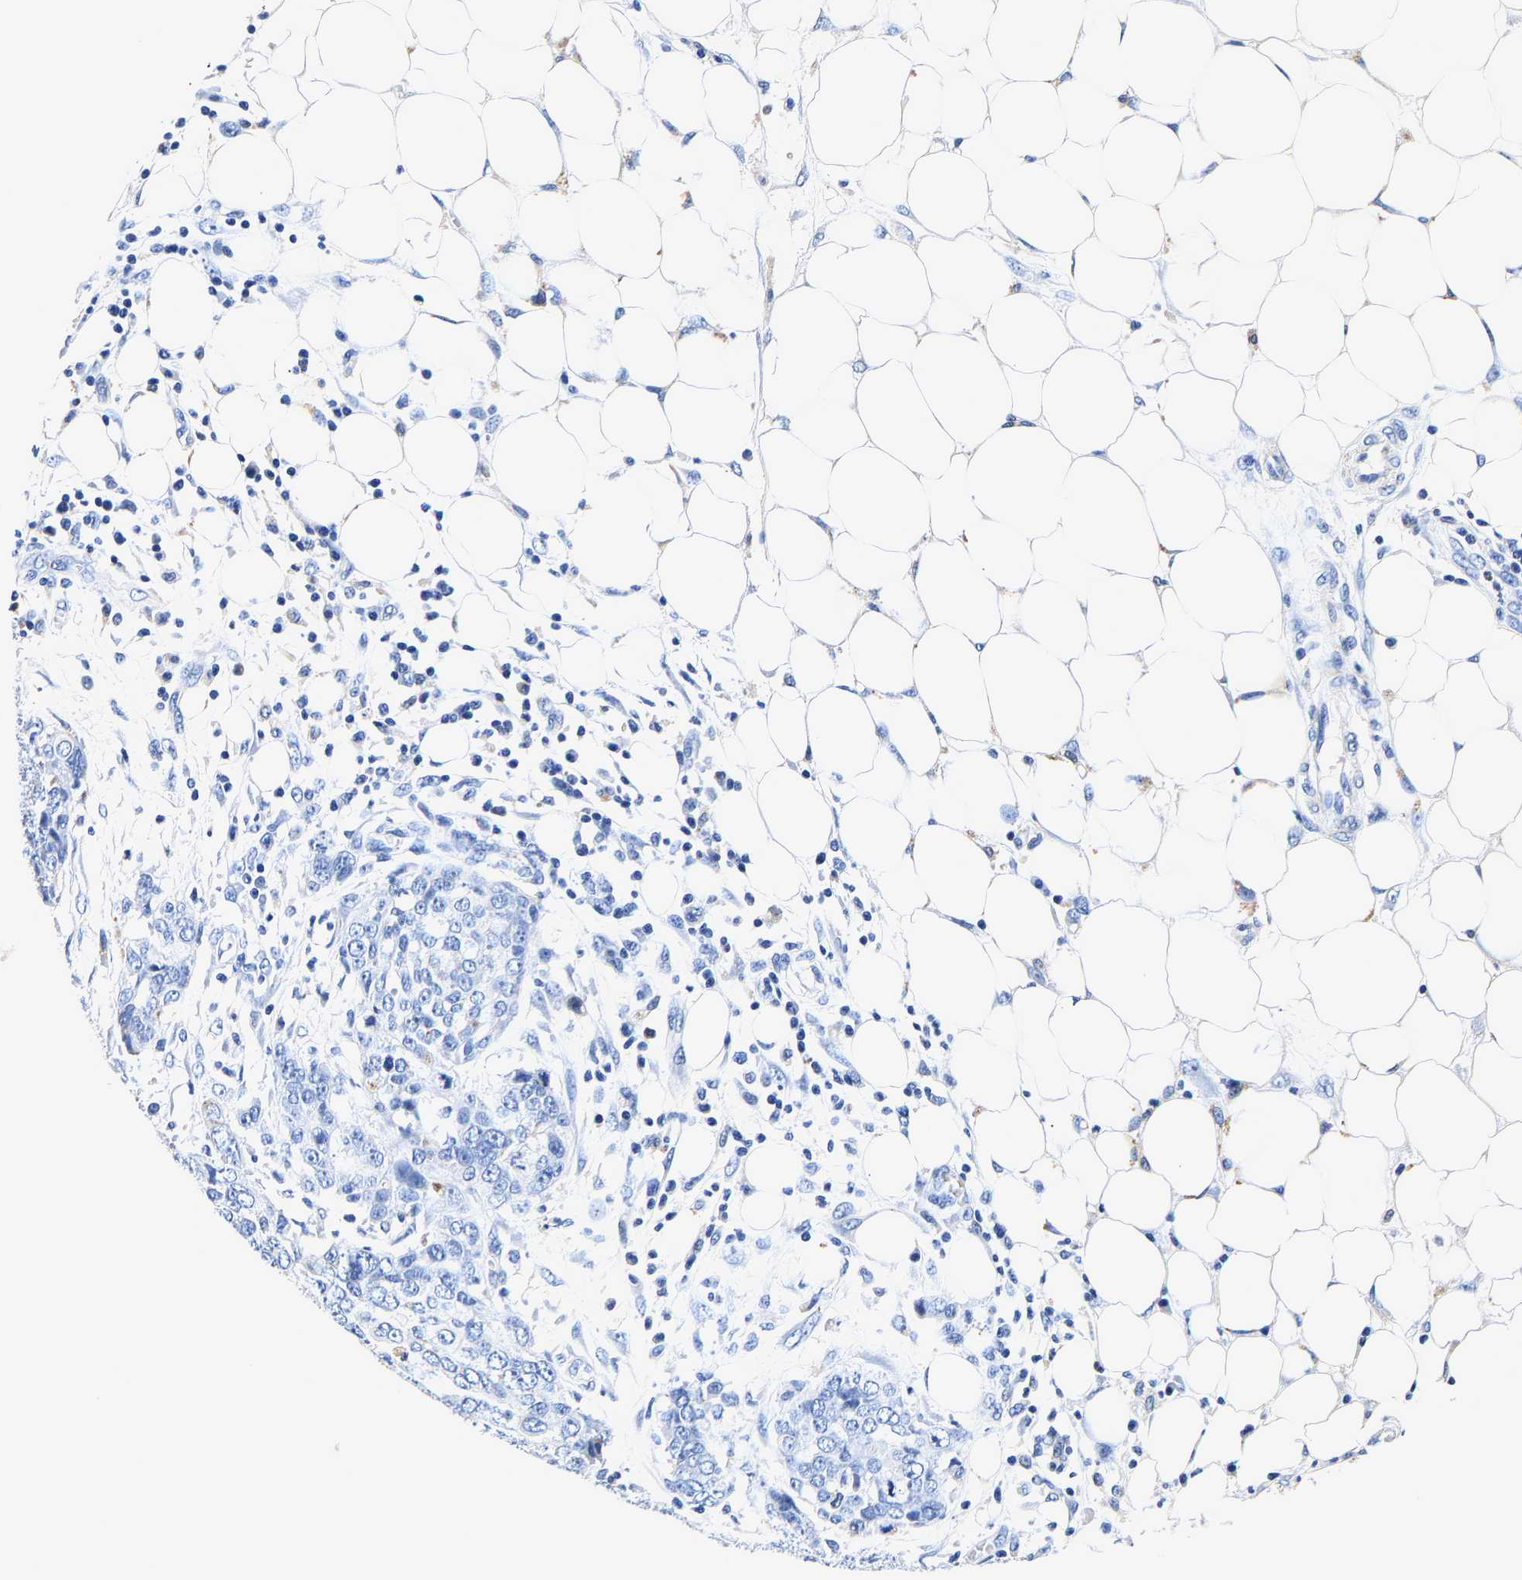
{"staining": {"intensity": "negative", "quantity": "none", "location": "none"}, "tissue": "ovarian cancer", "cell_type": "Tumor cells", "image_type": "cancer", "snomed": [{"axis": "morphology", "description": "Cystadenocarcinoma, serous, NOS"}, {"axis": "topography", "description": "Soft tissue"}, {"axis": "topography", "description": "Ovary"}], "caption": "Tumor cells show no significant positivity in ovarian cancer.", "gene": "GRN", "patient": {"sex": "female", "age": 57}}